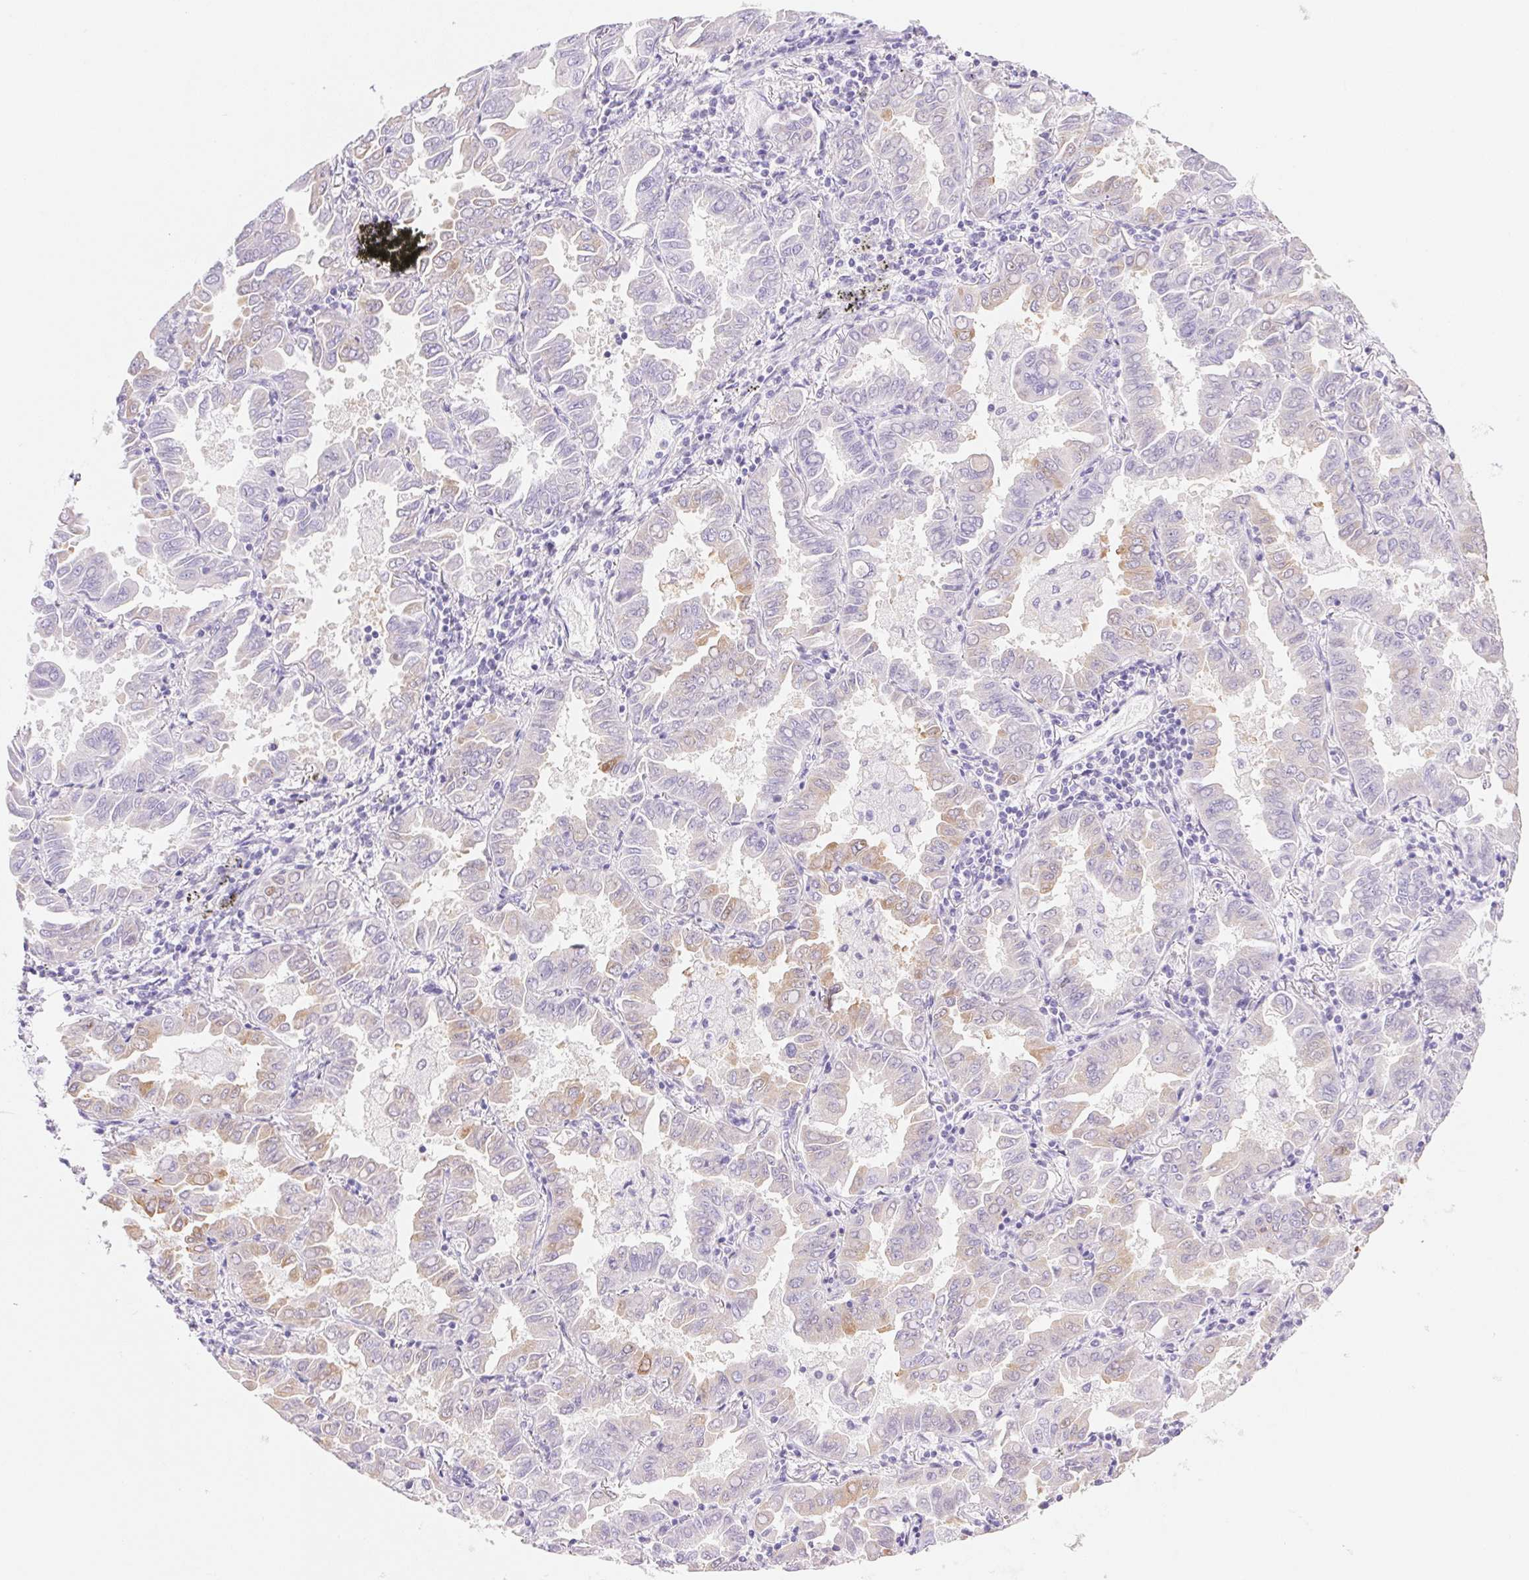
{"staining": {"intensity": "weak", "quantity": "25%-75%", "location": "cytoplasmic/membranous"}, "tissue": "lung cancer", "cell_type": "Tumor cells", "image_type": "cancer", "snomed": [{"axis": "morphology", "description": "Adenocarcinoma, NOS"}, {"axis": "topography", "description": "Lung"}], "caption": "Lung cancer (adenocarcinoma) tissue displays weak cytoplasmic/membranous positivity in approximately 25%-75% of tumor cells, visualized by immunohistochemistry. The staining was performed using DAB (3,3'-diaminobenzidine), with brown indicating positive protein expression. Nuclei are stained blue with hematoxylin.", "gene": "DHCR24", "patient": {"sex": "male", "age": 64}}